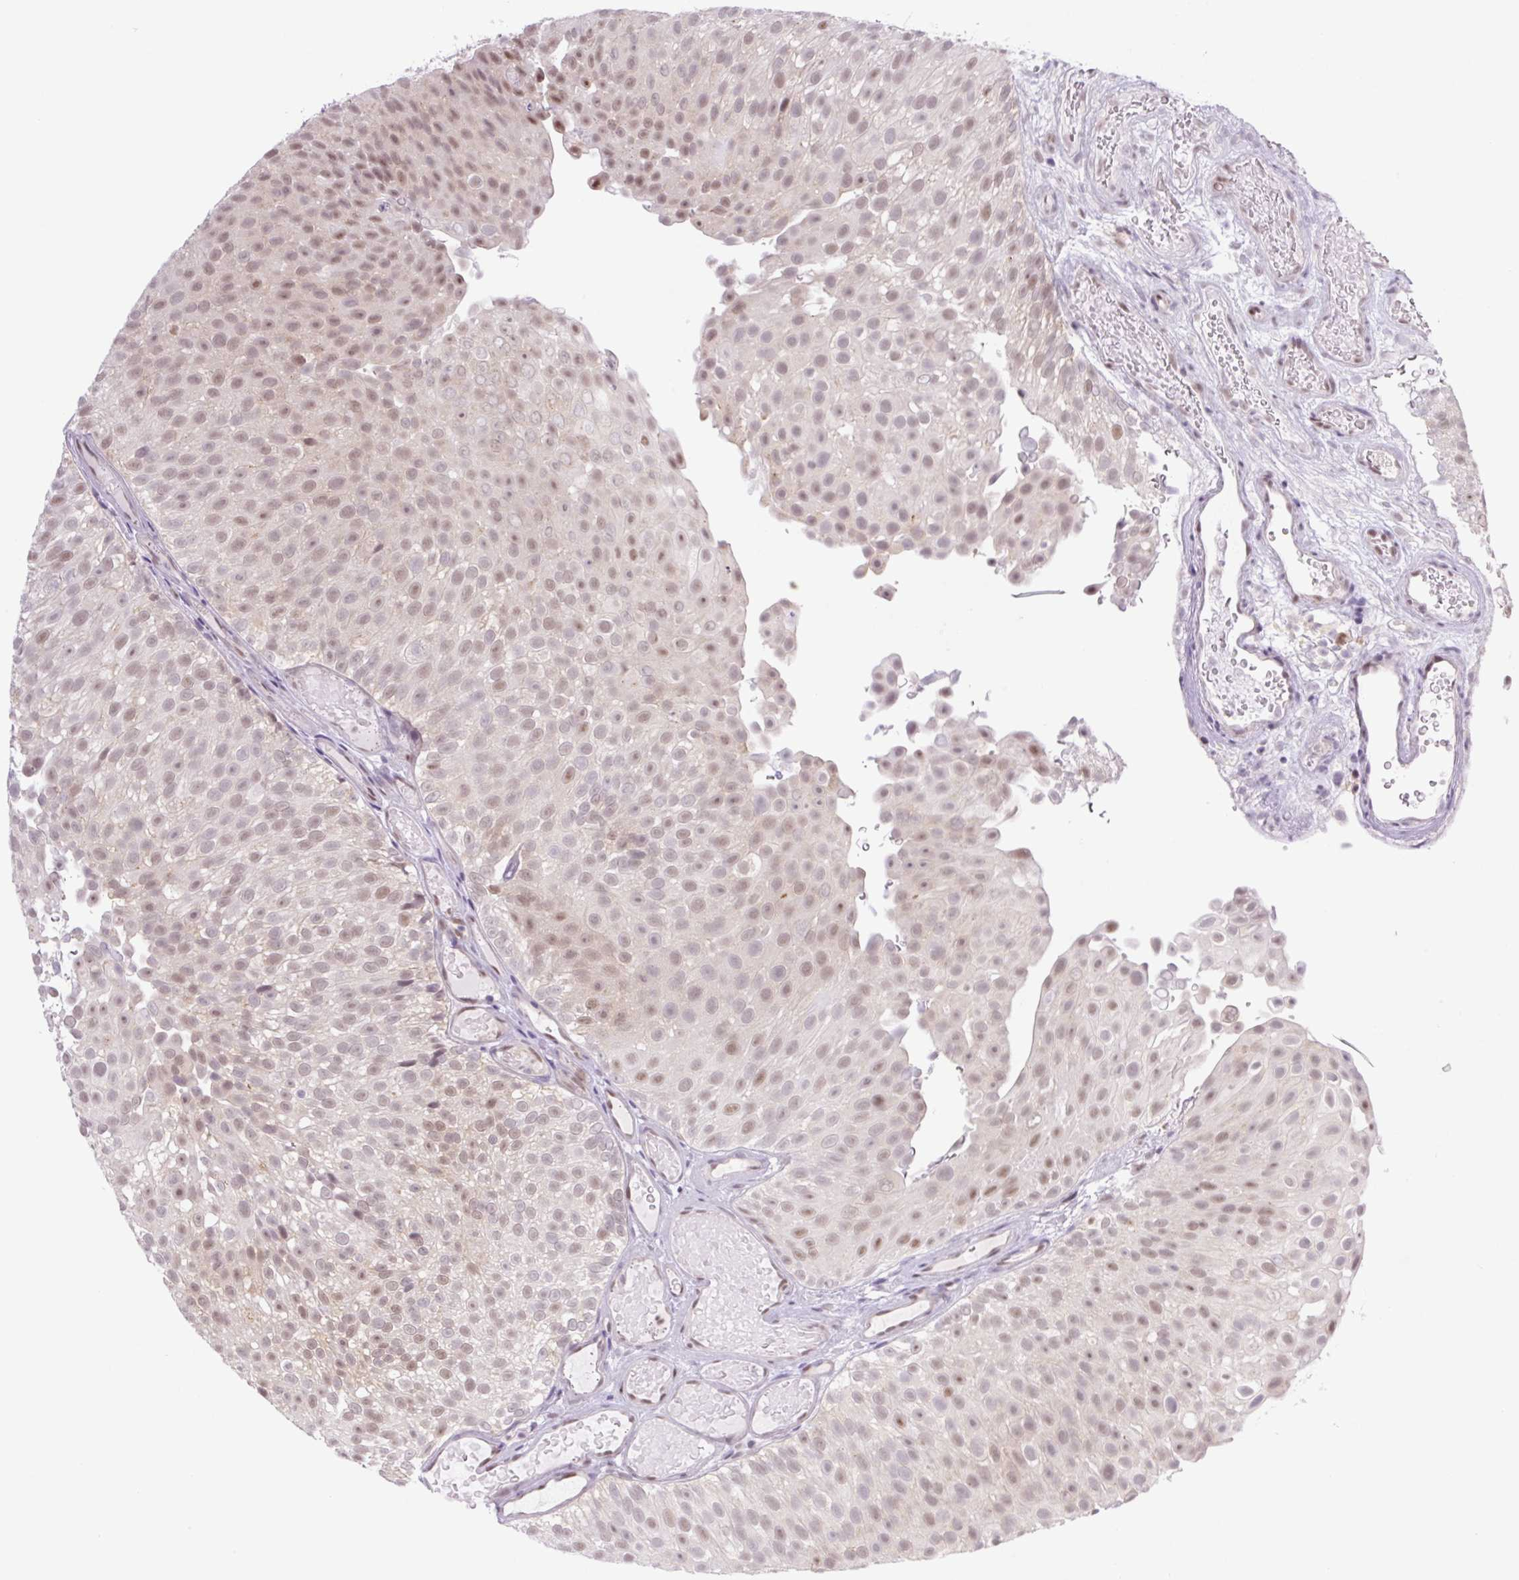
{"staining": {"intensity": "moderate", "quantity": ">75%", "location": "nuclear"}, "tissue": "urothelial cancer", "cell_type": "Tumor cells", "image_type": "cancer", "snomed": [{"axis": "morphology", "description": "Urothelial carcinoma, Low grade"}, {"axis": "topography", "description": "Urinary bladder"}], "caption": "Human urothelial cancer stained with a protein marker reveals moderate staining in tumor cells.", "gene": "TLE3", "patient": {"sex": "male", "age": 78}}